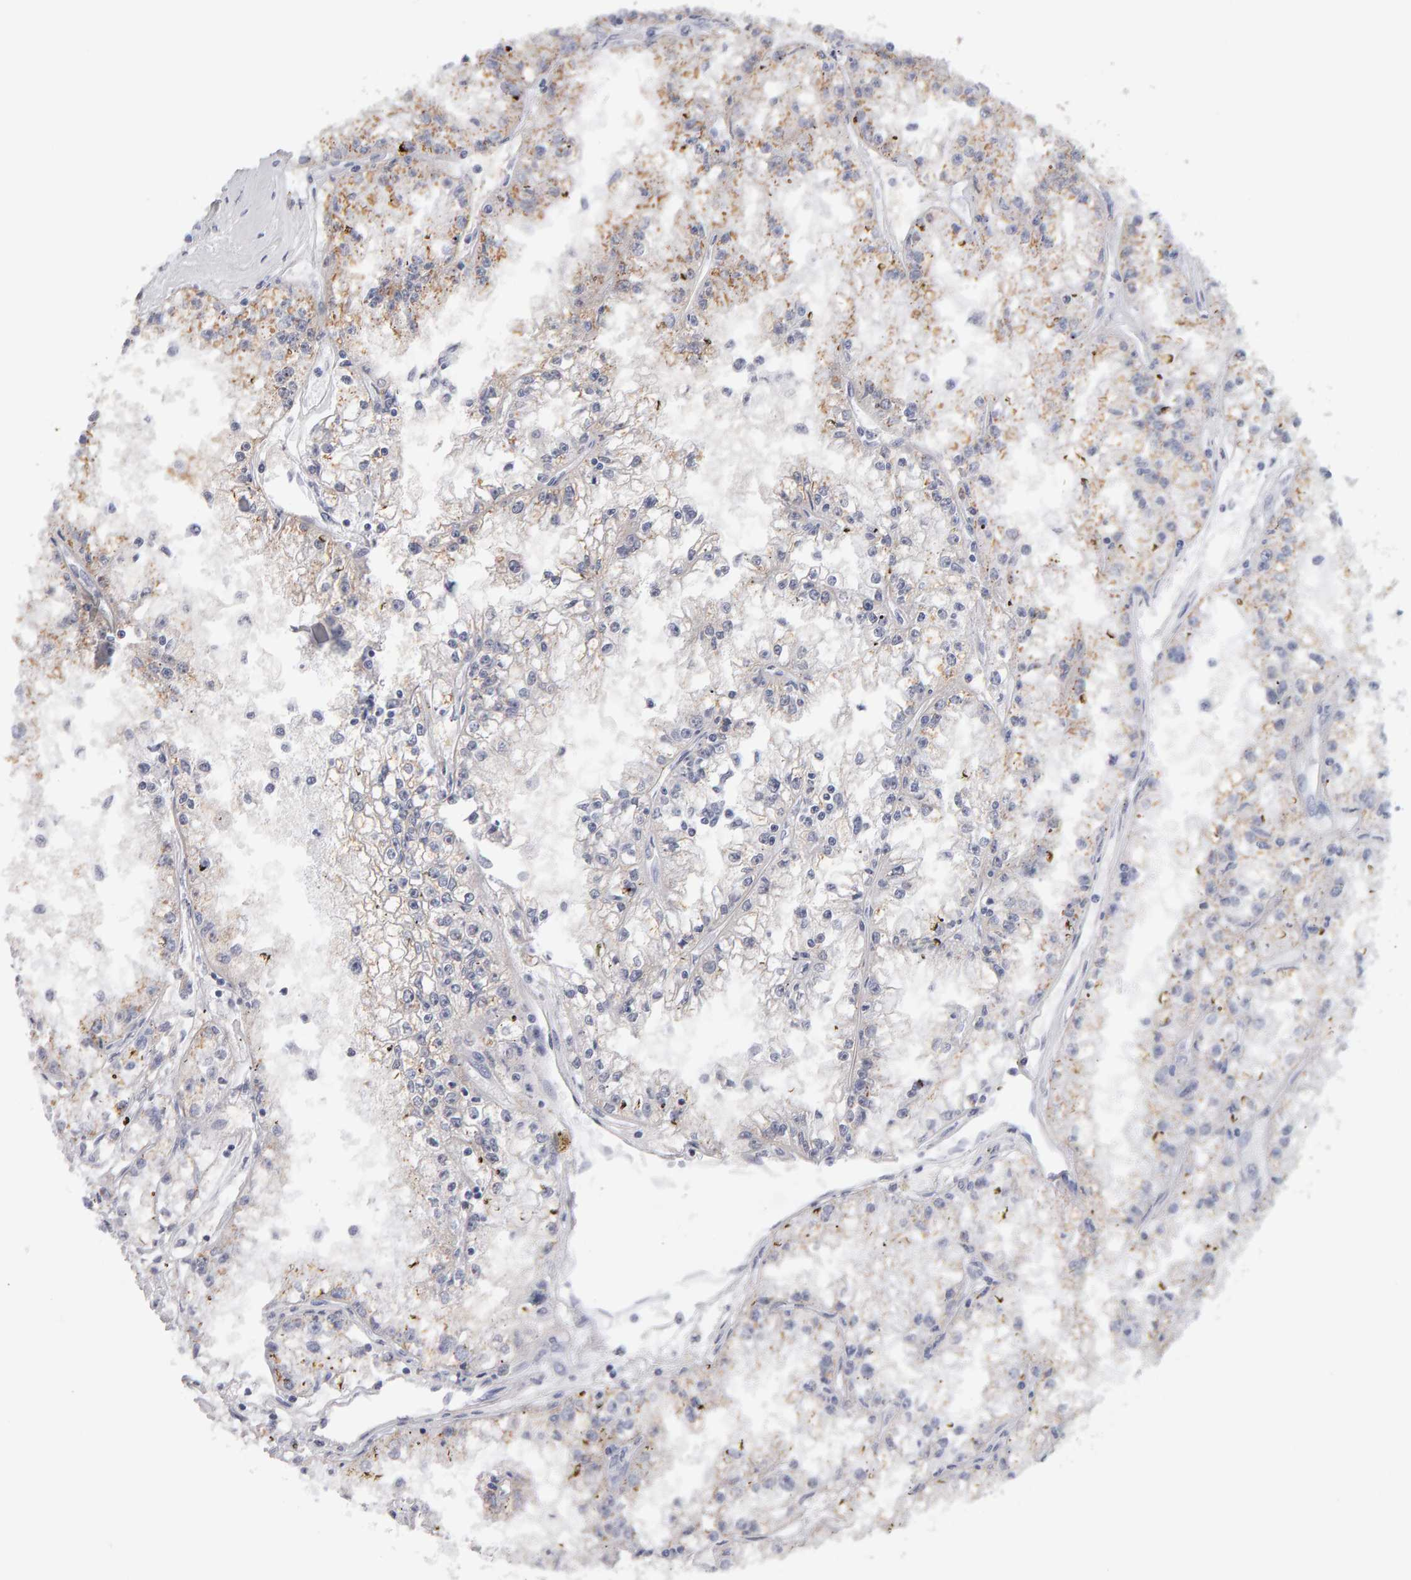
{"staining": {"intensity": "weak", "quantity": "<25%", "location": "cytoplasmic/membranous"}, "tissue": "renal cancer", "cell_type": "Tumor cells", "image_type": "cancer", "snomed": [{"axis": "morphology", "description": "Adenocarcinoma, NOS"}, {"axis": "topography", "description": "Kidney"}], "caption": "Immunohistochemical staining of renal cancer reveals no significant positivity in tumor cells. (DAB immunohistochemistry (IHC) with hematoxylin counter stain).", "gene": "CTH", "patient": {"sex": "male", "age": 56}}